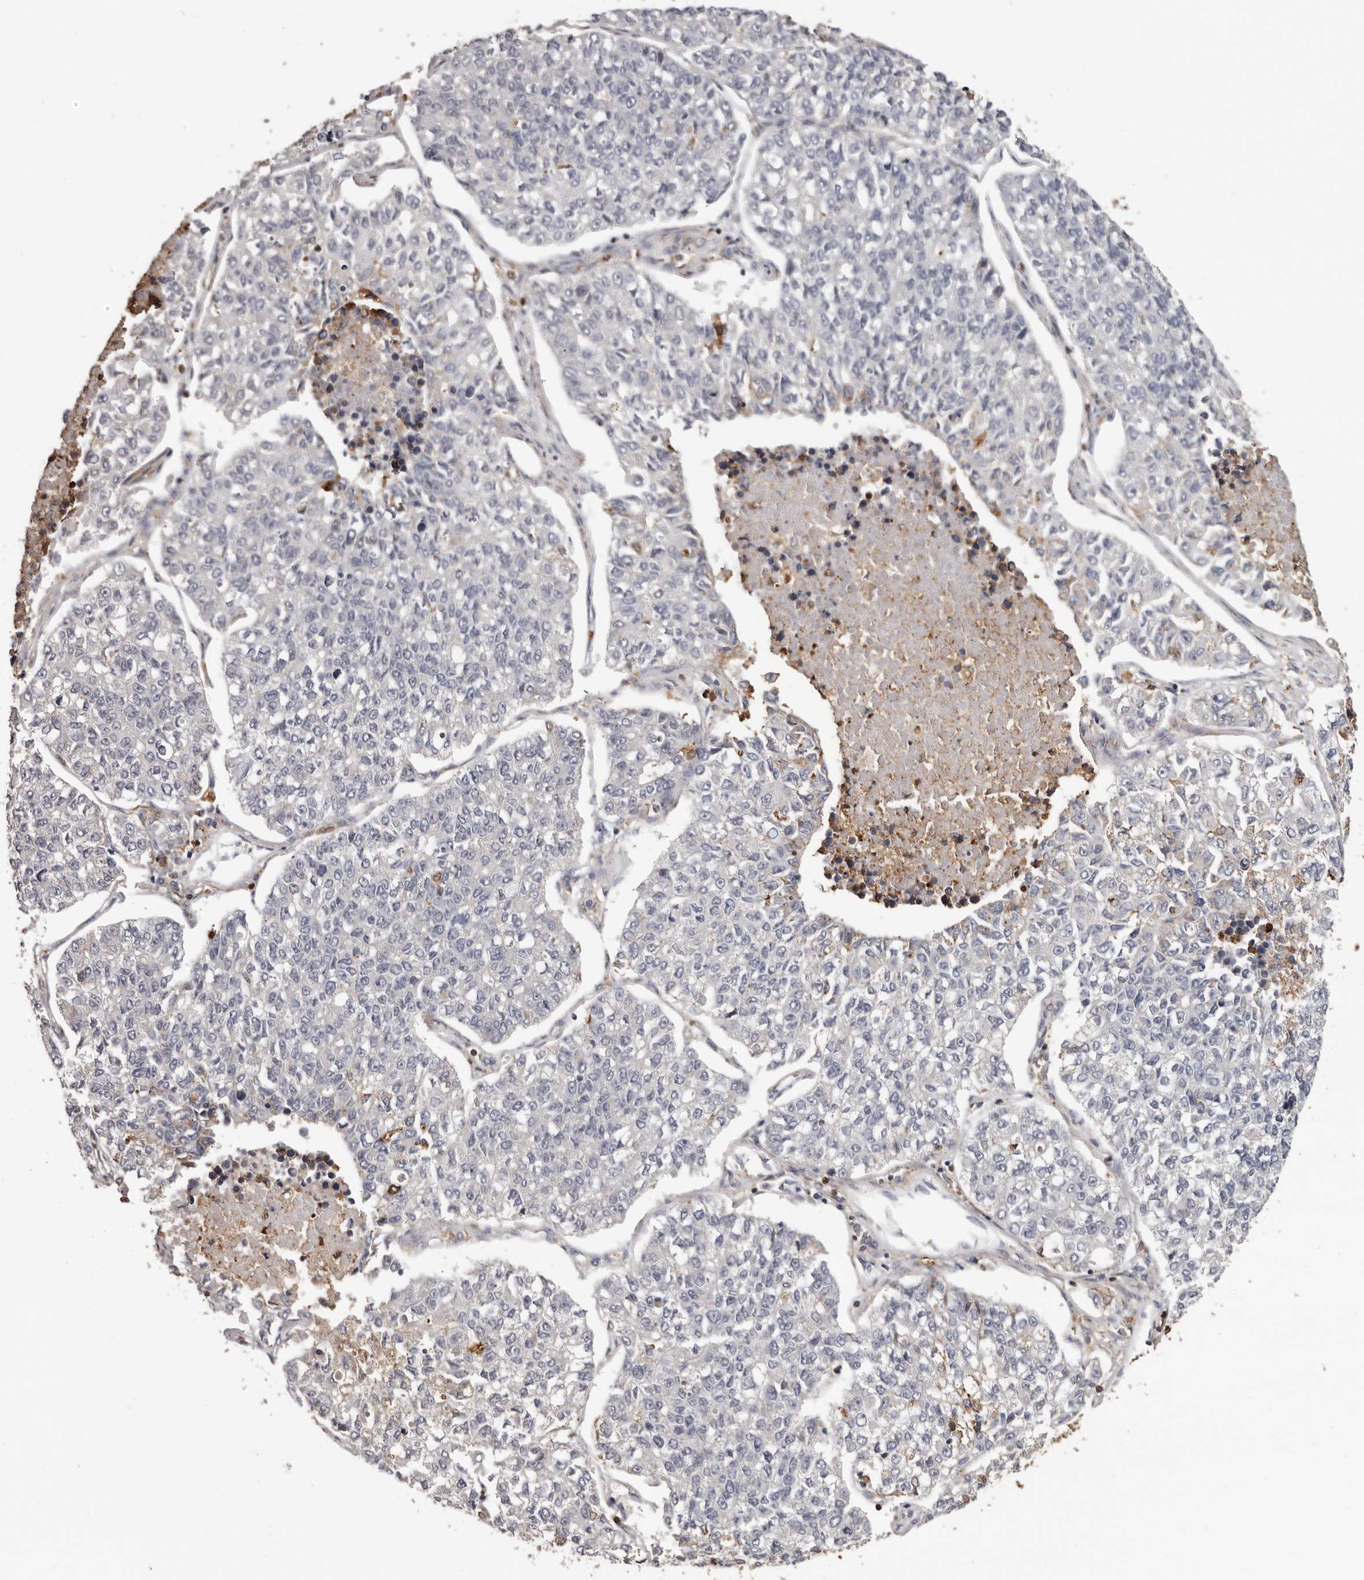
{"staining": {"intensity": "negative", "quantity": "none", "location": "none"}, "tissue": "lung cancer", "cell_type": "Tumor cells", "image_type": "cancer", "snomed": [{"axis": "morphology", "description": "Adenocarcinoma, NOS"}, {"axis": "topography", "description": "Lung"}], "caption": "High power microscopy image of an IHC photomicrograph of lung cancer, revealing no significant staining in tumor cells.", "gene": "PRR12", "patient": {"sex": "male", "age": 49}}